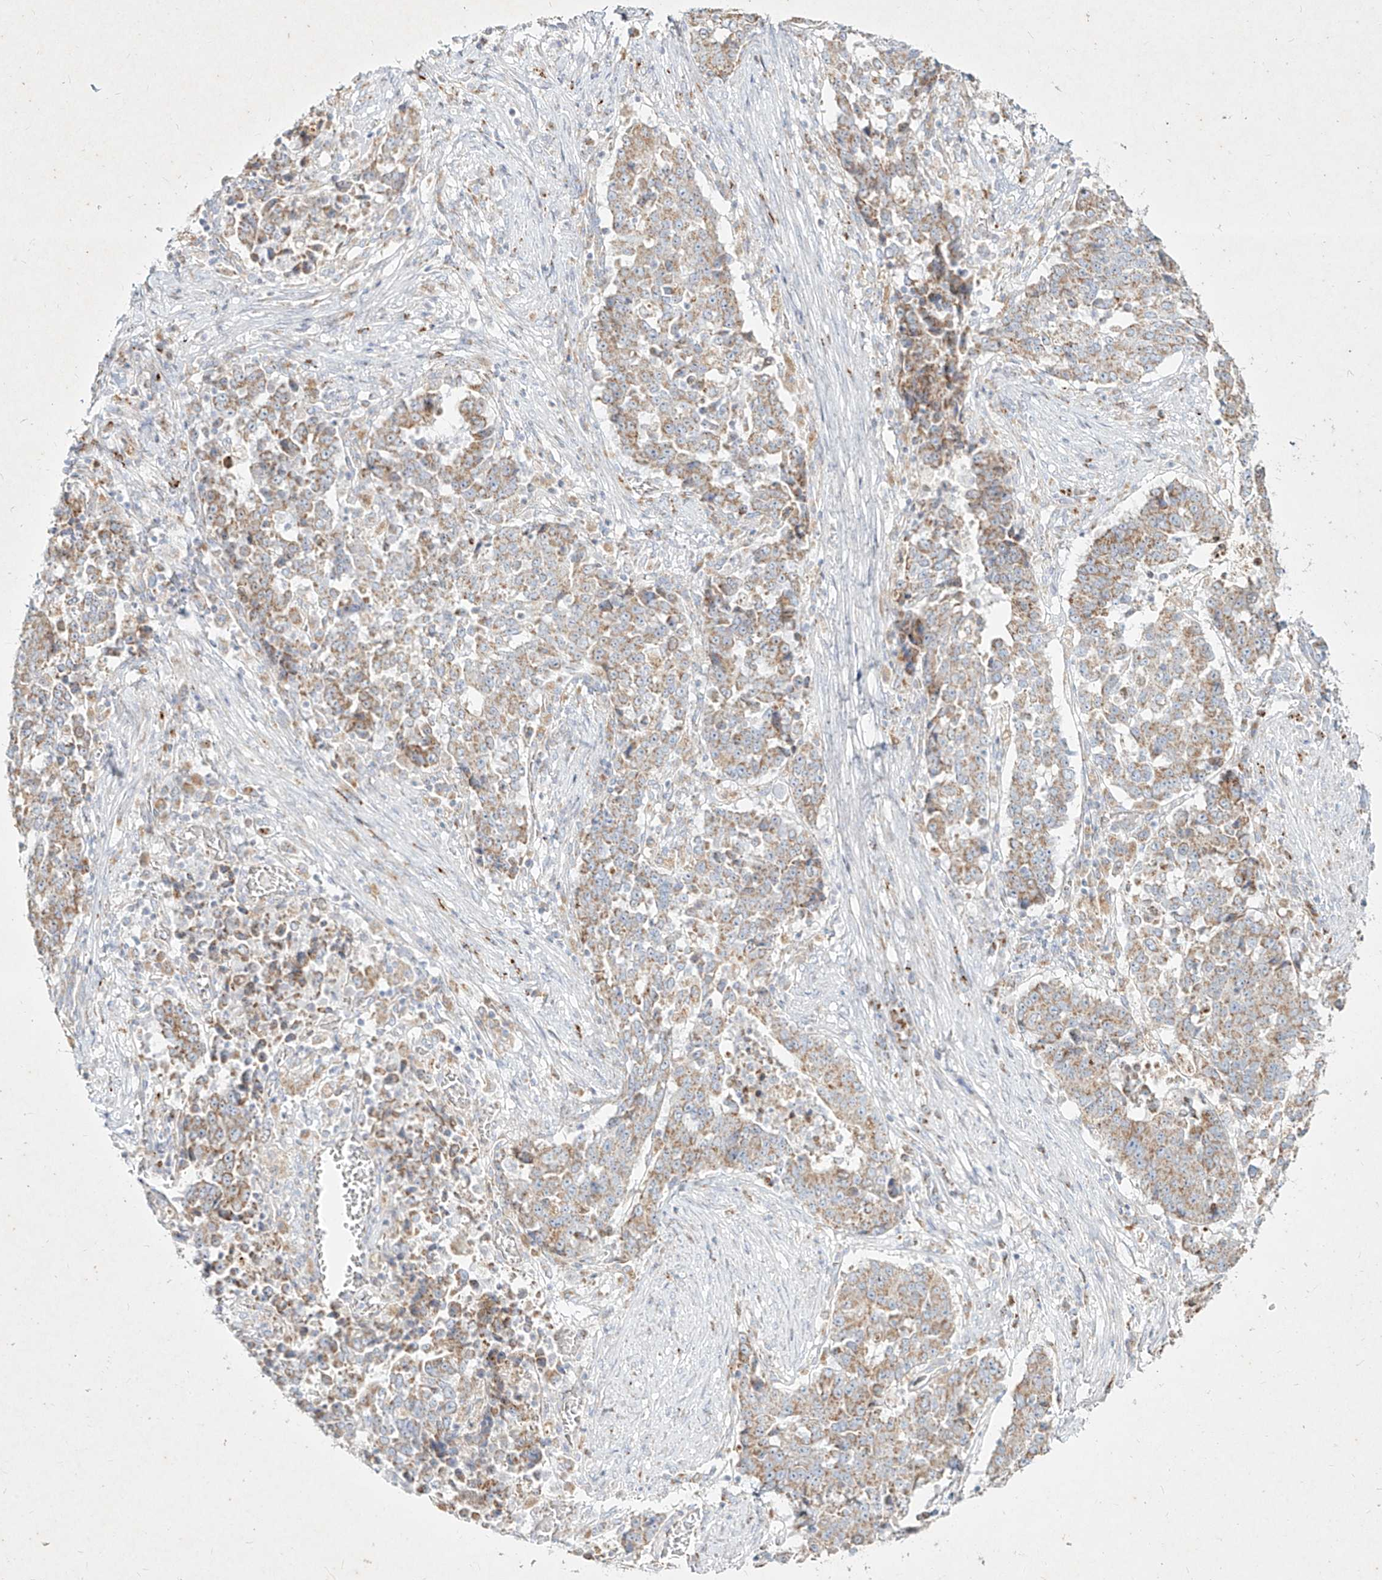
{"staining": {"intensity": "moderate", "quantity": "25%-75%", "location": "cytoplasmic/membranous"}, "tissue": "stomach cancer", "cell_type": "Tumor cells", "image_type": "cancer", "snomed": [{"axis": "morphology", "description": "Adenocarcinoma, NOS"}, {"axis": "topography", "description": "Stomach"}], "caption": "An immunohistochemistry histopathology image of tumor tissue is shown. Protein staining in brown highlights moderate cytoplasmic/membranous positivity in stomach cancer within tumor cells. The staining is performed using DAB (3,3'-diaminobenzidine) brown chromogen to label protein expression. The nuclei are counter-stained blue using hematoxylin.", "gene": "MTX2", "patient": {"sex": "male", "age": 59}}